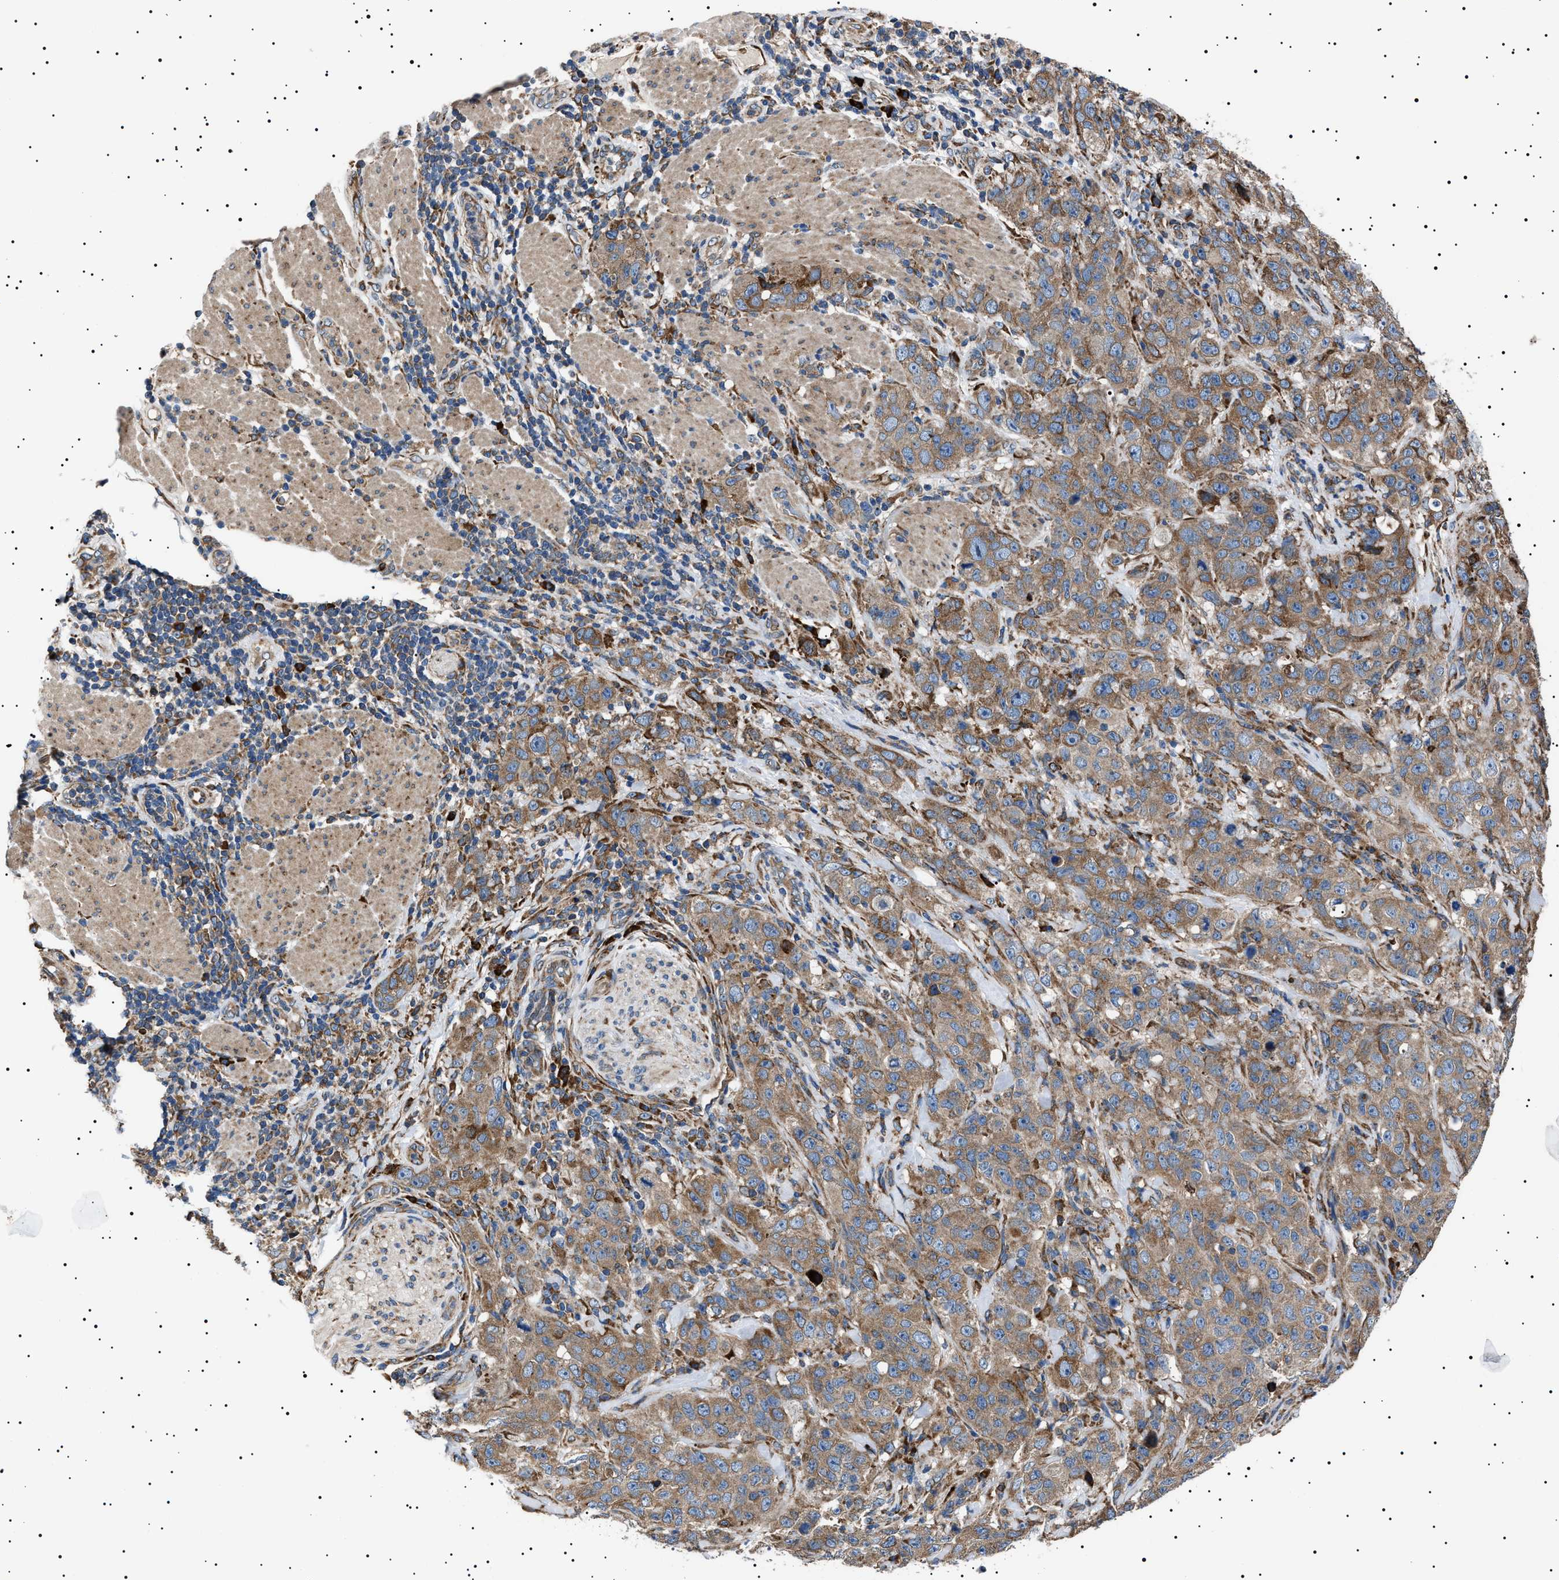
{"staining": {"intensity": "moderate", "quantity": ">75%", "location": "cytoplasmic/membranous"}, "tissue": "stomach cancer", "cell_type": "Tumor cells", "image_type": "cancer", "snomed": [{"axis": "morphology", "description": "Adenocarcinoma, NOS"}, {"axis": "topography", "description": "Stomach"}], "caption": "This is a histology image of immunohistochemistry staining of adenocarcinoma (stomach), which shows moderate positivity in the cytoplasmic/membranous of tumor cells.", "gene": "TOP1MT", "patient": {"sex": "male", "age": 48}}